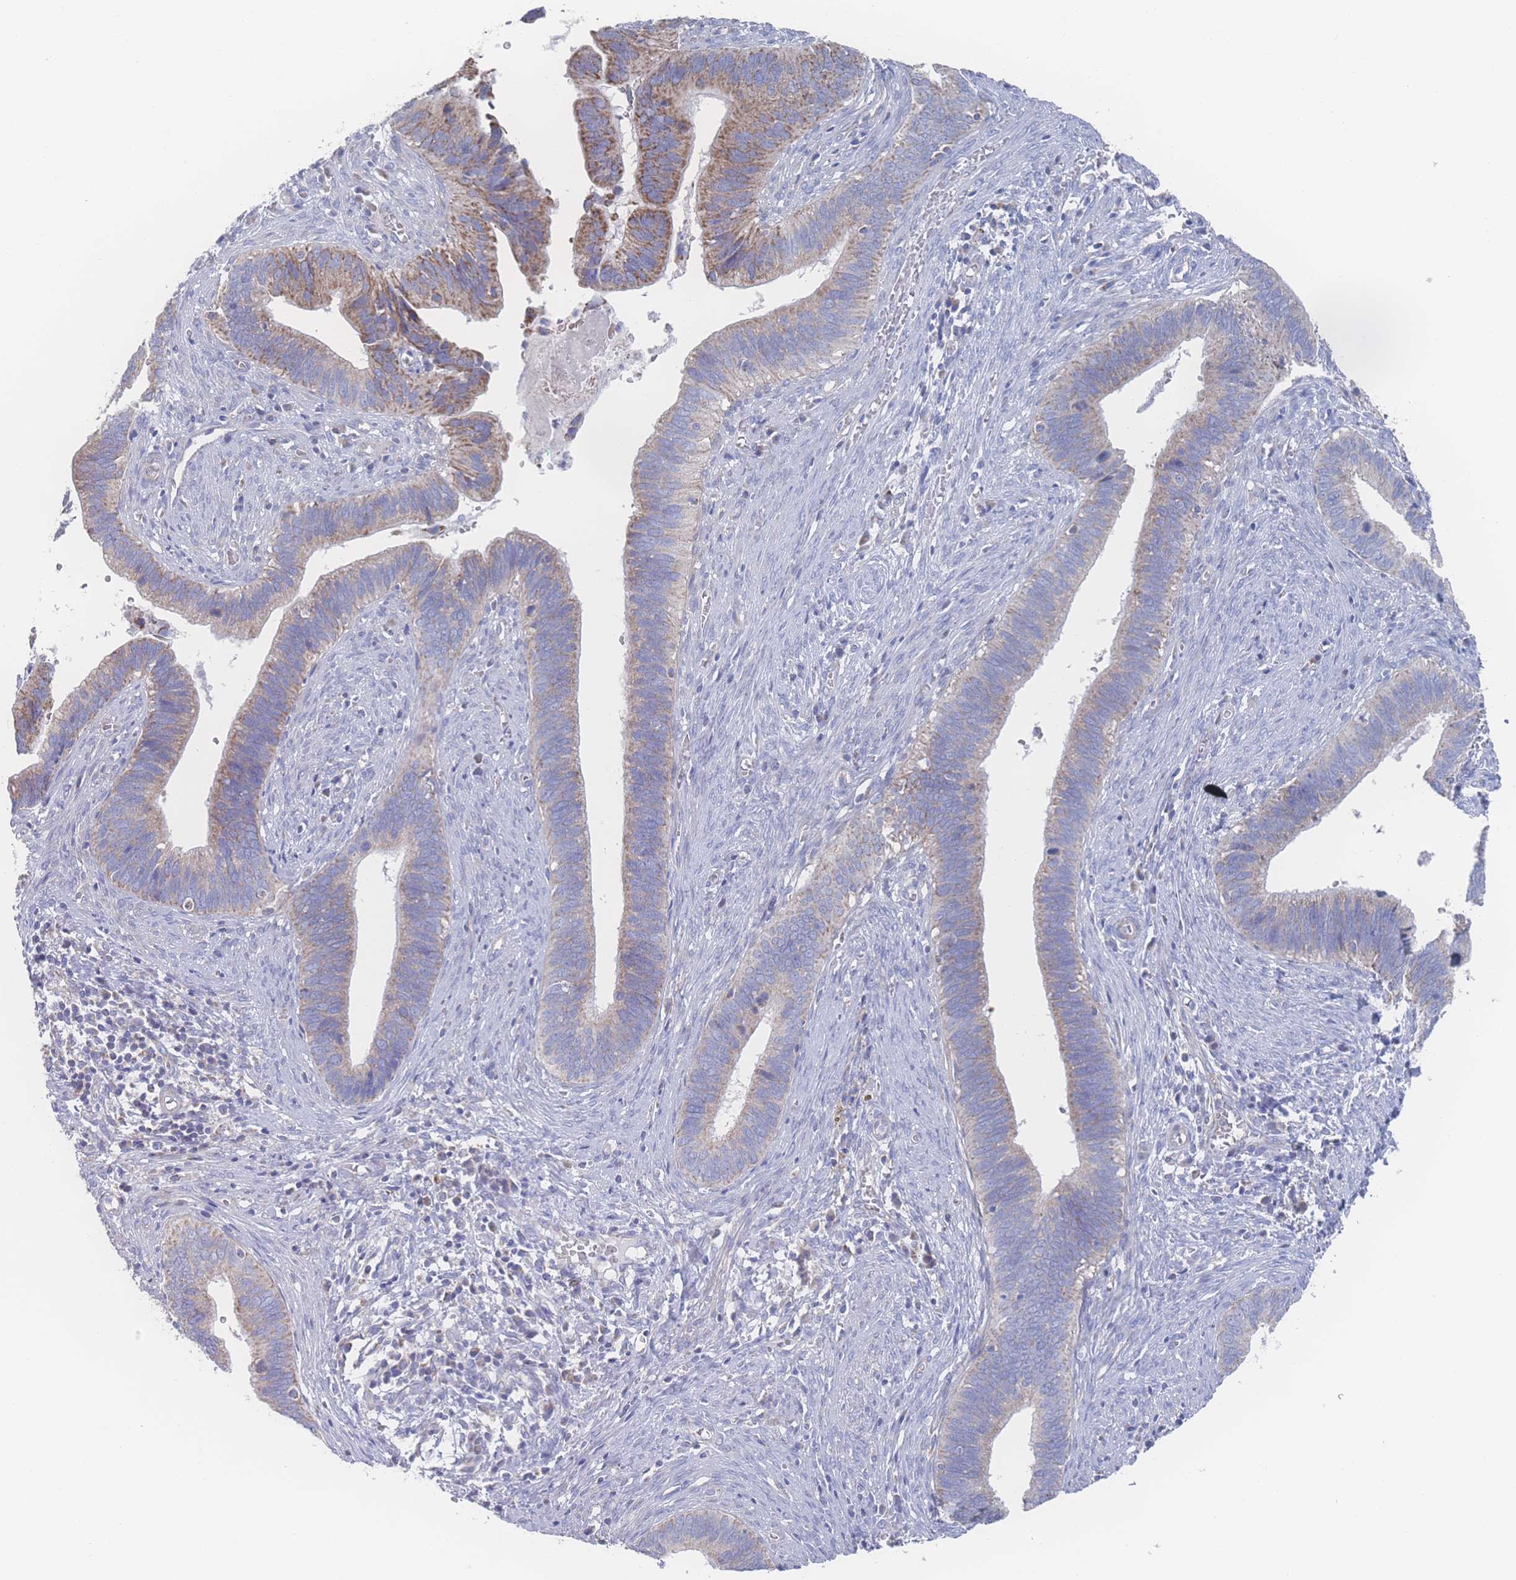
{"staining": {"intensity": "moderate", "quantity": ">75%", "location": "cytoplasmic/membranous"}, "tissue": "cervical cancer", "cell_type": "Tumor cells", "image_type": "cancer", "snomed": [{"axis": "morphology", "description": "Adenocarcinoma, NOS"}, {"axis": "topography", "description": "Cervix"}], "caption": "Protein expression by IHC exhibits moderate cytoplasmic/membranous staining in about >75% of tumor cells in cervical cancer (adenocarcinoma).", "gene": "SNPH", "patient": {"sex": "female", "age": 42}}